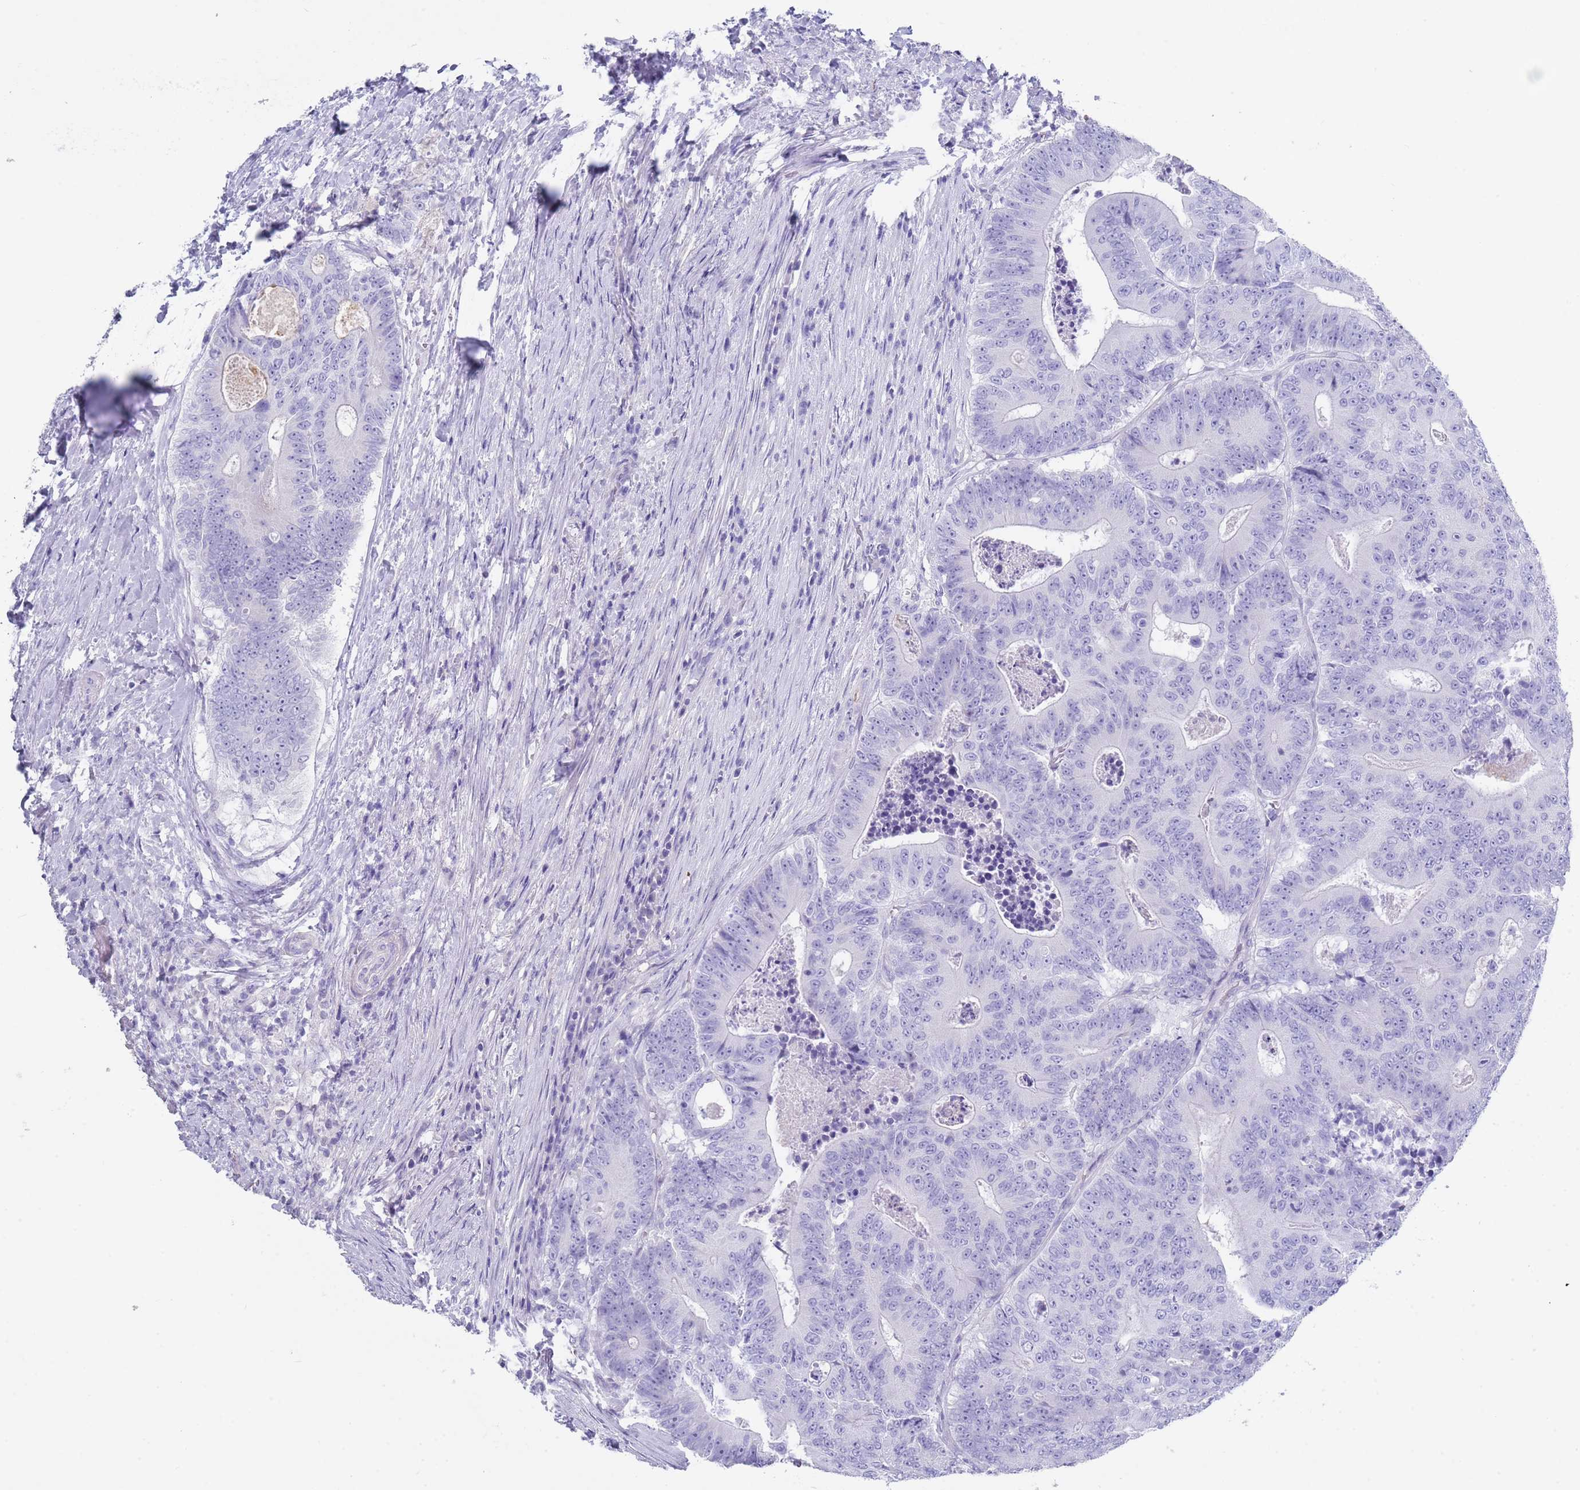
{"staining": {"intensity": "negative", "quantity": "none", "location": "none"}, "tissue": "colorectal cancer", "cell_type": "Tumor cells", "image_type": "cancer", "snomed": [{"axis": "morphology", "description": "Adenocarcinoma, NOS"}, {"axis": "topography", "description": "Colon"}], "caption": "A high-resolution photomicrograph shows IHC staining of colorectal adenocarcinoma, which reveals no significant positivity in tumor cells.", "gene": "CPXM2", "patient": {"sex": "male", "age": 83}}